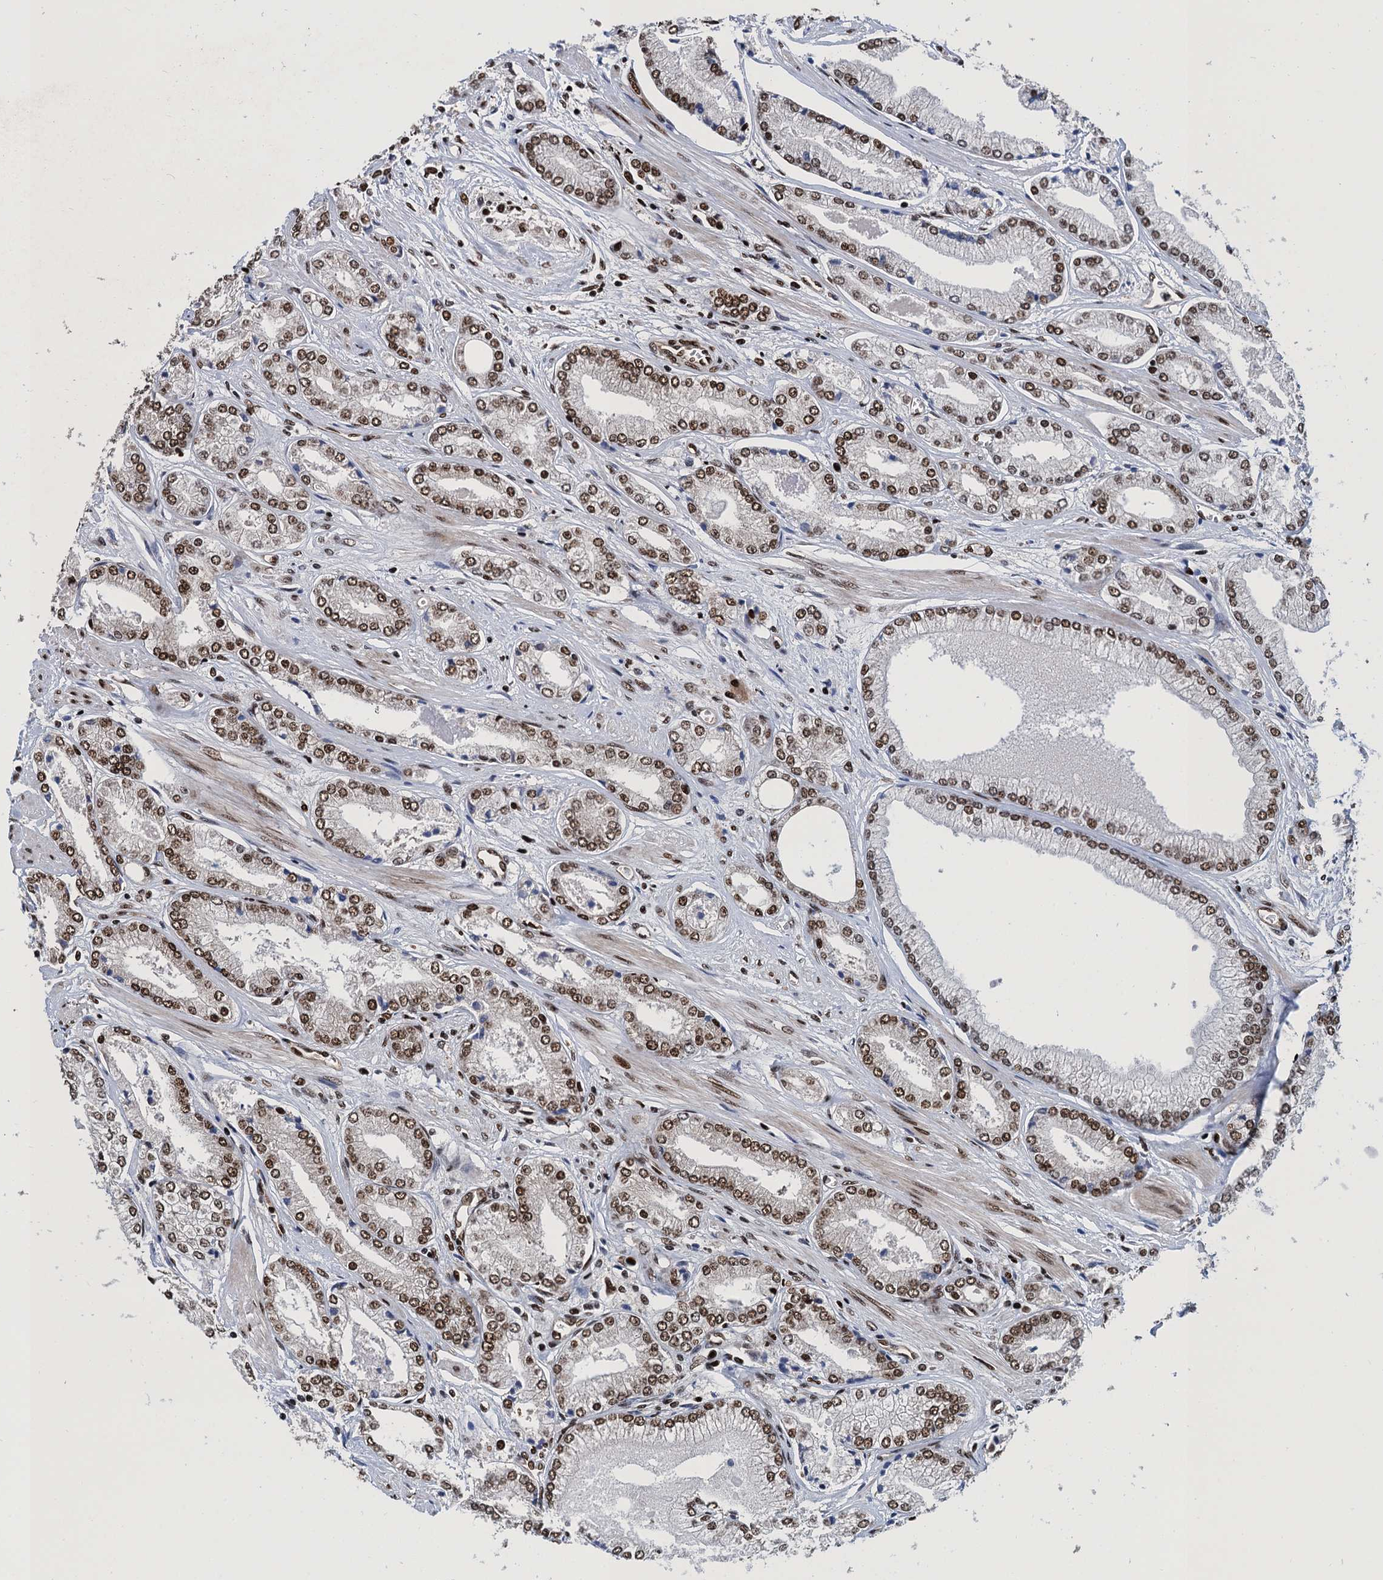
{"staining": {"intensity": "moderate", "quantity": ">75%", "location": "nuclear"}, "tissue": "prostate cancer", "cell_type": "Tumor cells", "image_type": "cancer", "snomed": [{"axis": "morphology", "description": "Adenocarcinoma, Low grade"}, {"axis": "topography", "description": "Prostate"}], "caption": "Low-grade adenocarcinoma (prostate) stained with DAB (3,3'-diaminobenzidine) immunohistochemistry demonstrates medium levels of moderate nuclear positivity in about >75% of tumor cells.", "gene": "PPP4R1", "patient": {"sex": "male", "age": 60}}